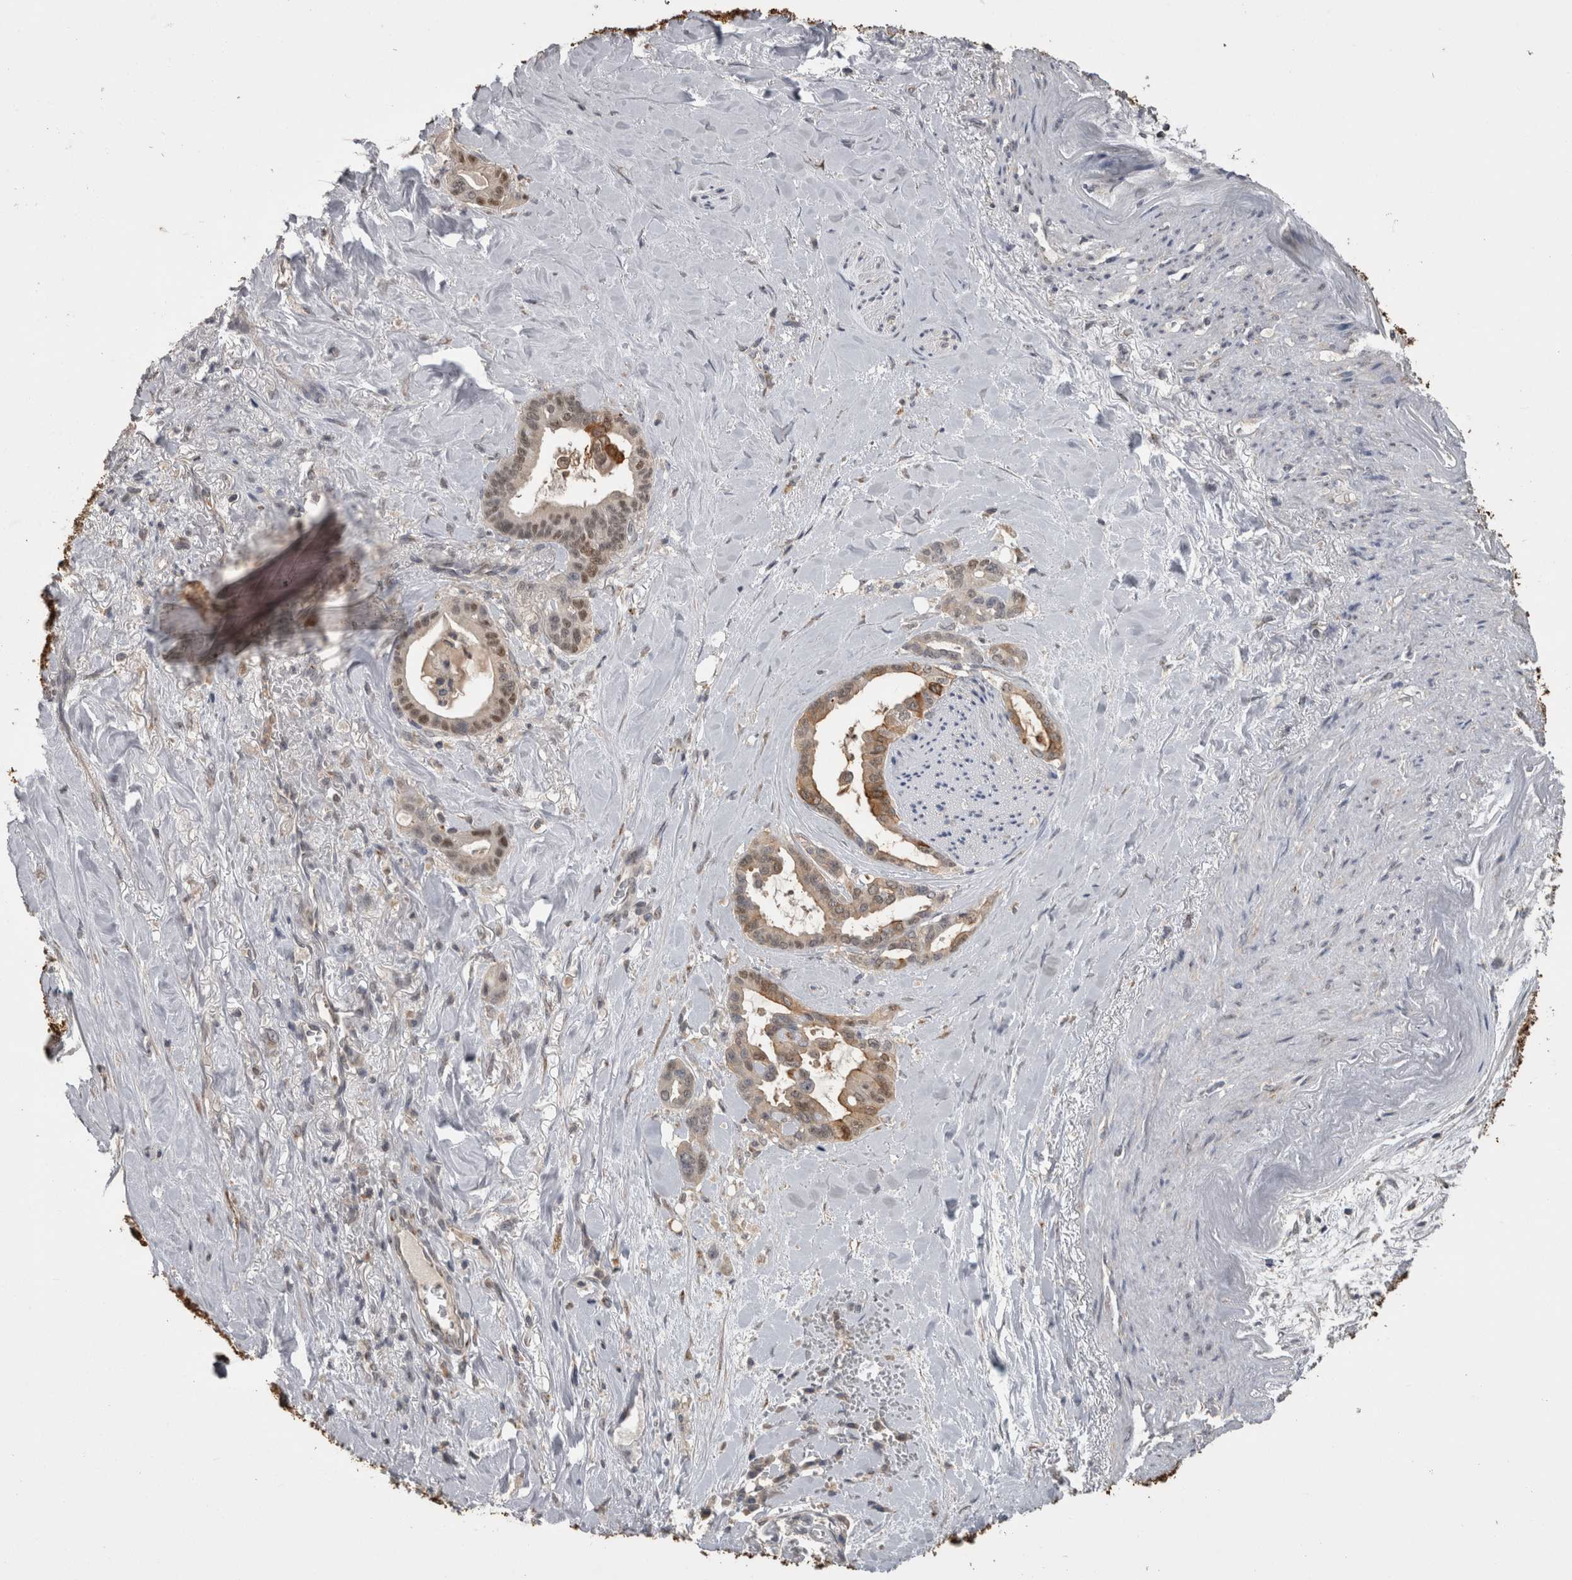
{"staining": {"intensity": "moderate", "quantity": "25%-75%", "location": "cytoplasmic/membranous,nuclear"}, "tissue": "pancreatic cancer", "cell_type": "Tumor cells", "image_type": "cancer", "snomed": [{"axis": "morphology", "description": "Adenocarcinoma, NOS"}, {"axis": "topography", "description": "Pancreas"}], "caption": "Protein analysis of pancreatic adenocarcinoma tissue shows moderate cytoplasmic/membranous and nuclear expression in about 25%-75% of tumor cells. The staining is performed using DAB brown chromogen to label protein expression. The nuclei are counter-stained blue using hematoxylin.", "gene": "ANXA13", "patient": {"sex": "male", "age": 70}}